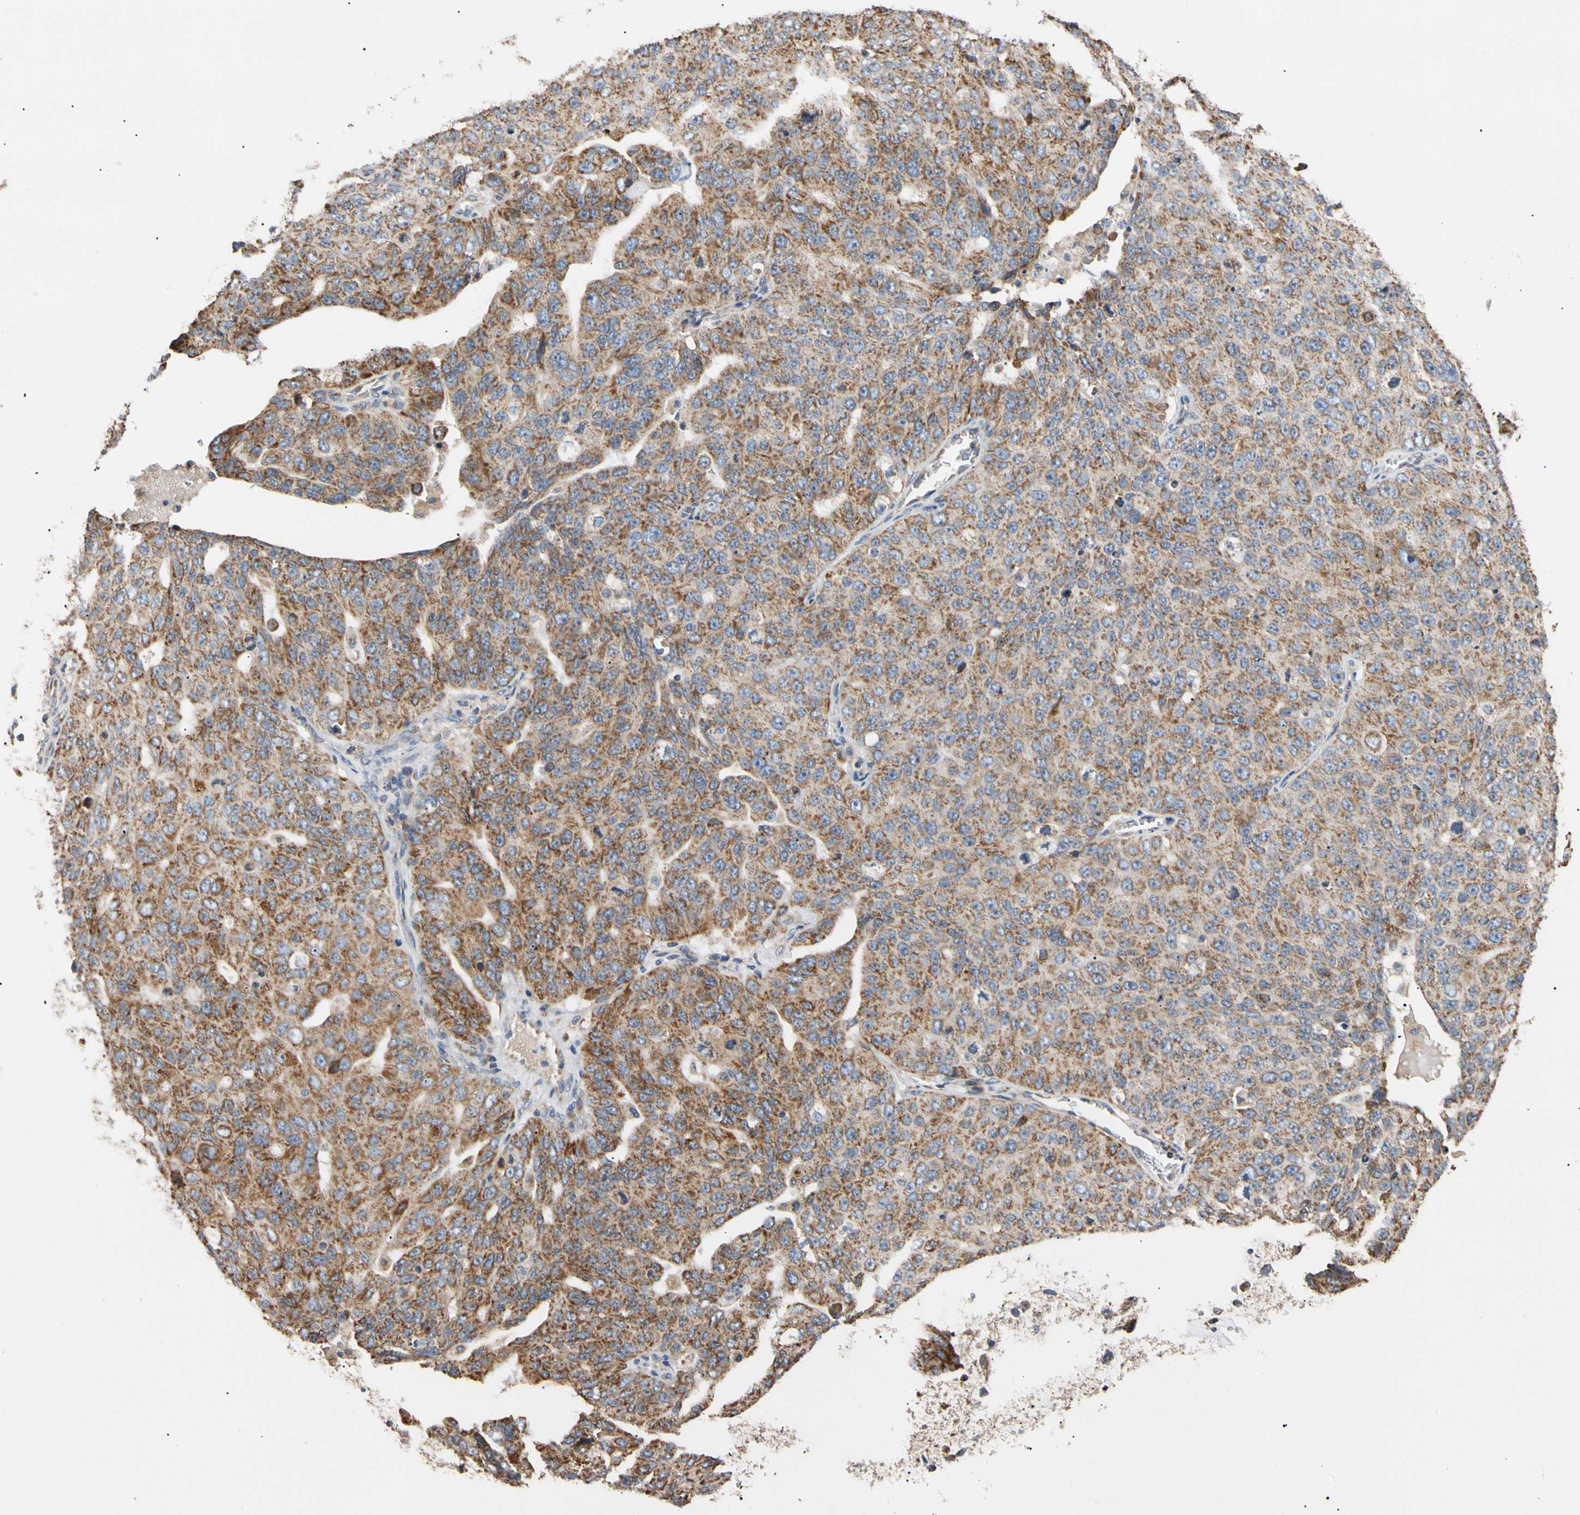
{"staining": {"intensity": "moderate", "quantity": ">75%", "location": "cytoplasmic/membranous"}, "tissue": "ovarian cancer", "cell_type": "Tumor cells", "image_type": "cancer", "snomed": [{"axis": "morphology", "description": "Carcinoma, endometroid"}, {"axis": "topography", "description": "Ovary"}], "caption": "Immunohistochemistry (DAB) staining of ovarian cancer (endometroid carcinoma) shows moderate cytoplasmic/membranous protein positivity in about >75% of tumor cells. (brown staining indicates protein expression, while blue staining denotes nuclei).", "gene": "PLGRKT", "patient": {"sex": "female", "age": 62}}